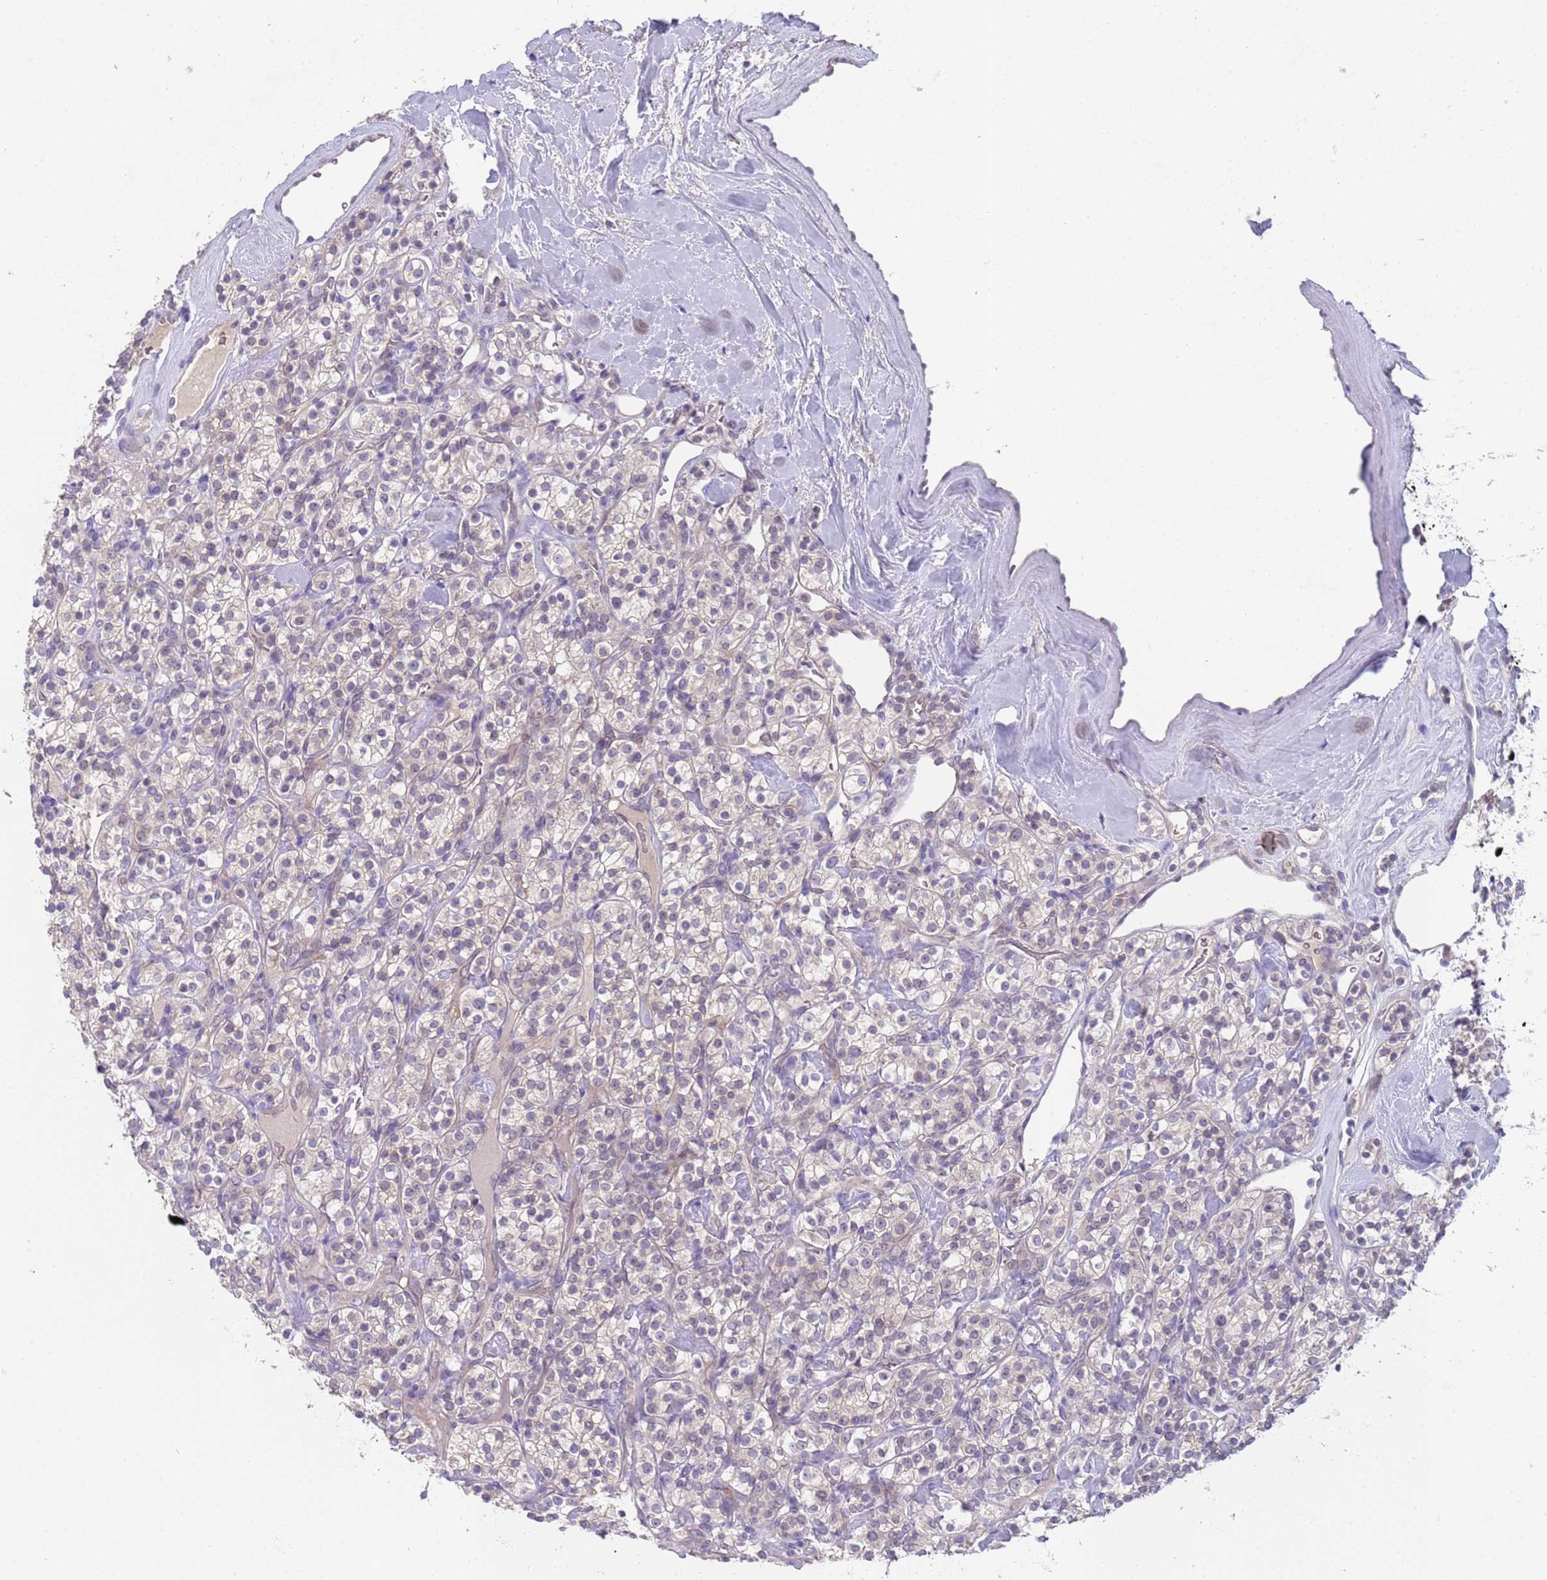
{"staining": {"intensity": "negative", "quantity": "none", "location": "none"}, "tissue": "renal cancer", "cell_type": "Tumor cells", "image_type": "cancer", "snomed": [{"axis": "morphology", "description": "Adenocarcinoma, NOS"}, {"axis": "topography", "description": "Kidney"}], "caption": "Renal cancer (adenocarcinoma) was stained to show a protein in brown. There is no significant positivity in tumor cells. The staining is performed using DAB brown chromogen with nuclei counter-stained in using hematoxylin.", "gene": "TRMT10A", "patient": {"sex": "male", "age": 77}}